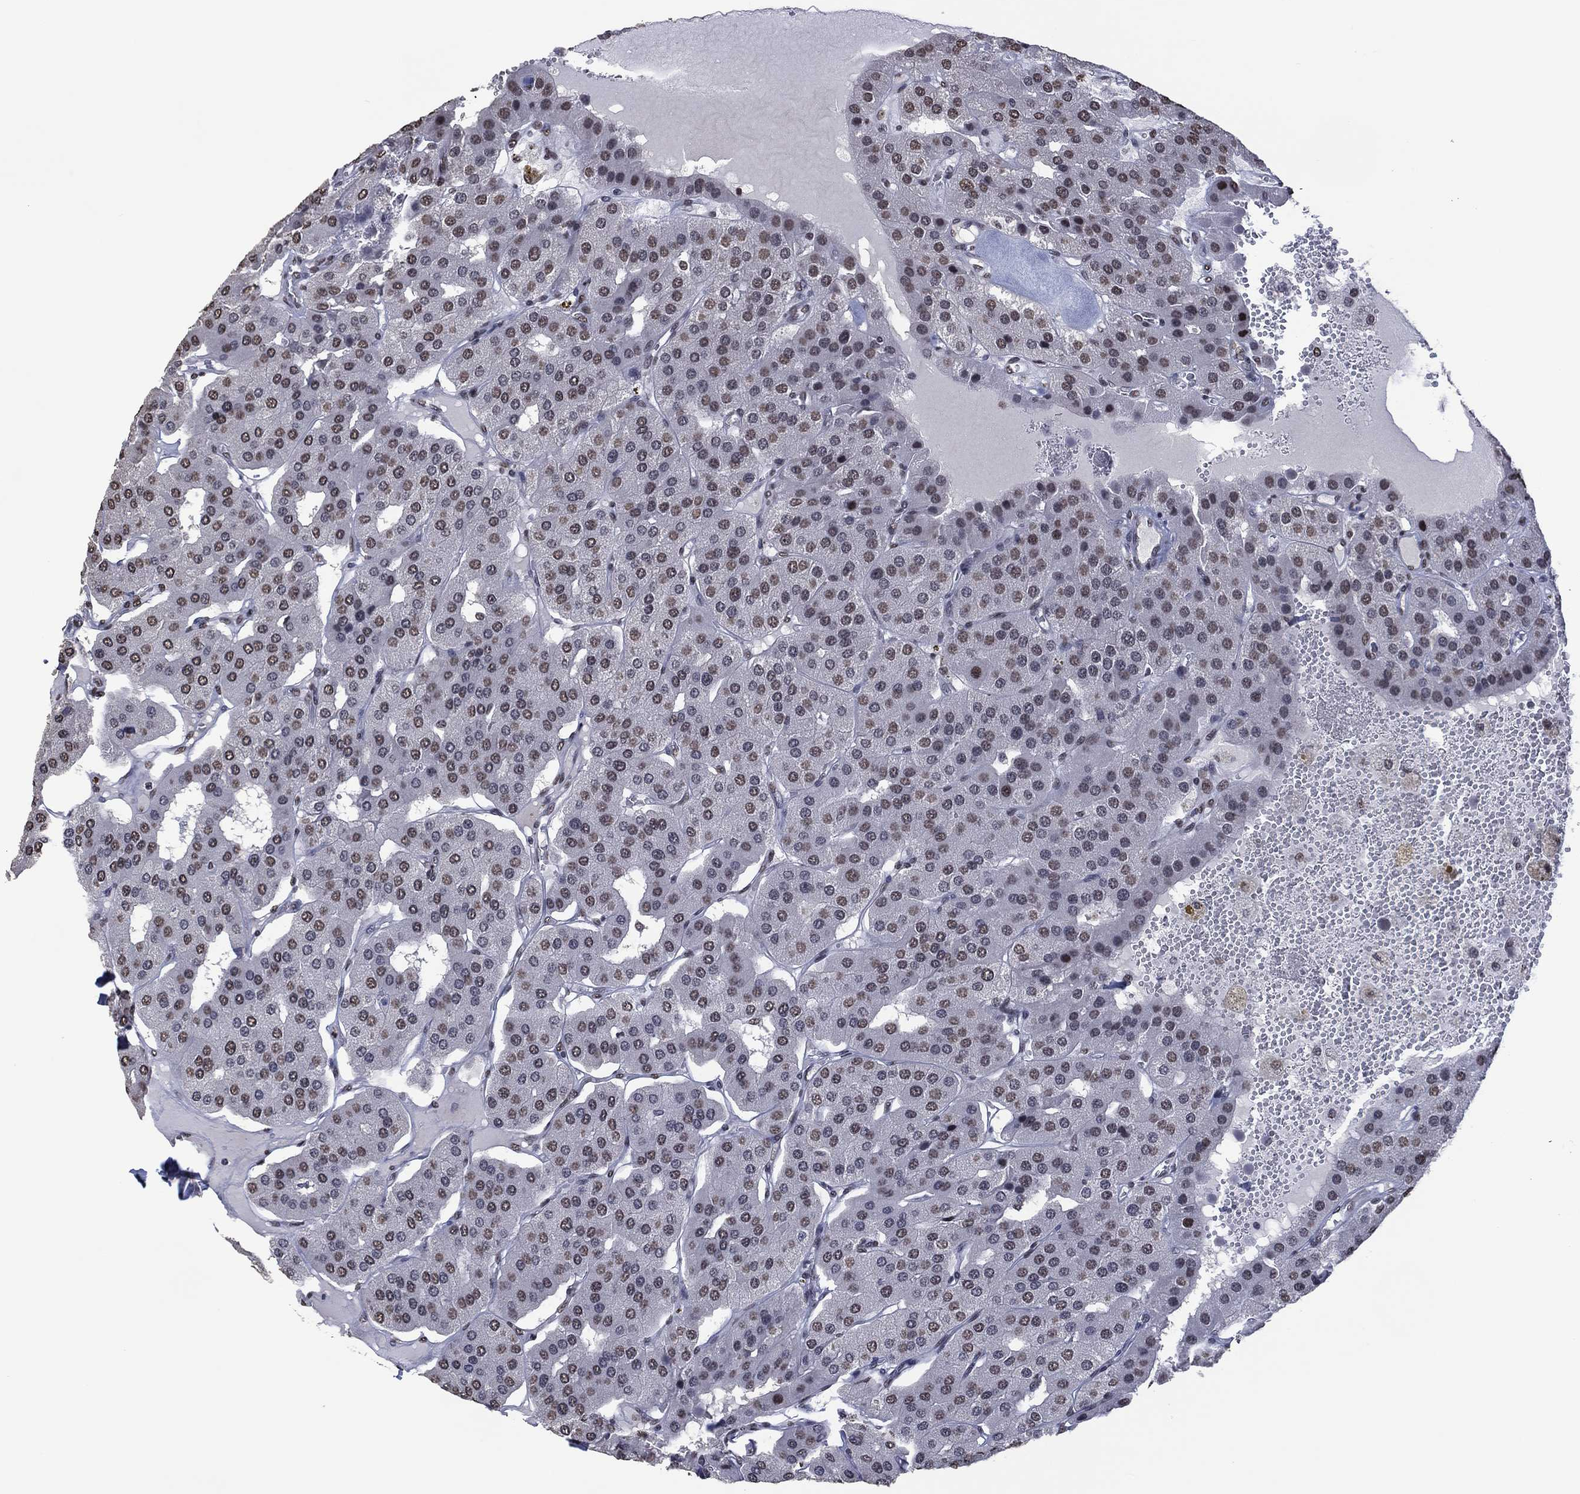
{"staining": {"intensity": "weak", "quantity": "25%-75%", "location": "nuclear"}, "tissue": "parathyroid gland", "cell_type": "Glandular cells", "image_type": "normal", "snomed": [{"axis": "morphology", "description": "Normal tissue, NOS"}, {"axis": "morphology", "description": "Adenoma, NOS"}, {"axis": "topography", "description": "Parathyroid gland"}], "caption": "Immunohistochemical staining of benign human parathyroid gland displays low levels of weak nuclear positivity in about 25%-75% of glandular cells.", "gene": "EHMT1", "patient": {"sex": "female", "age": 86}}